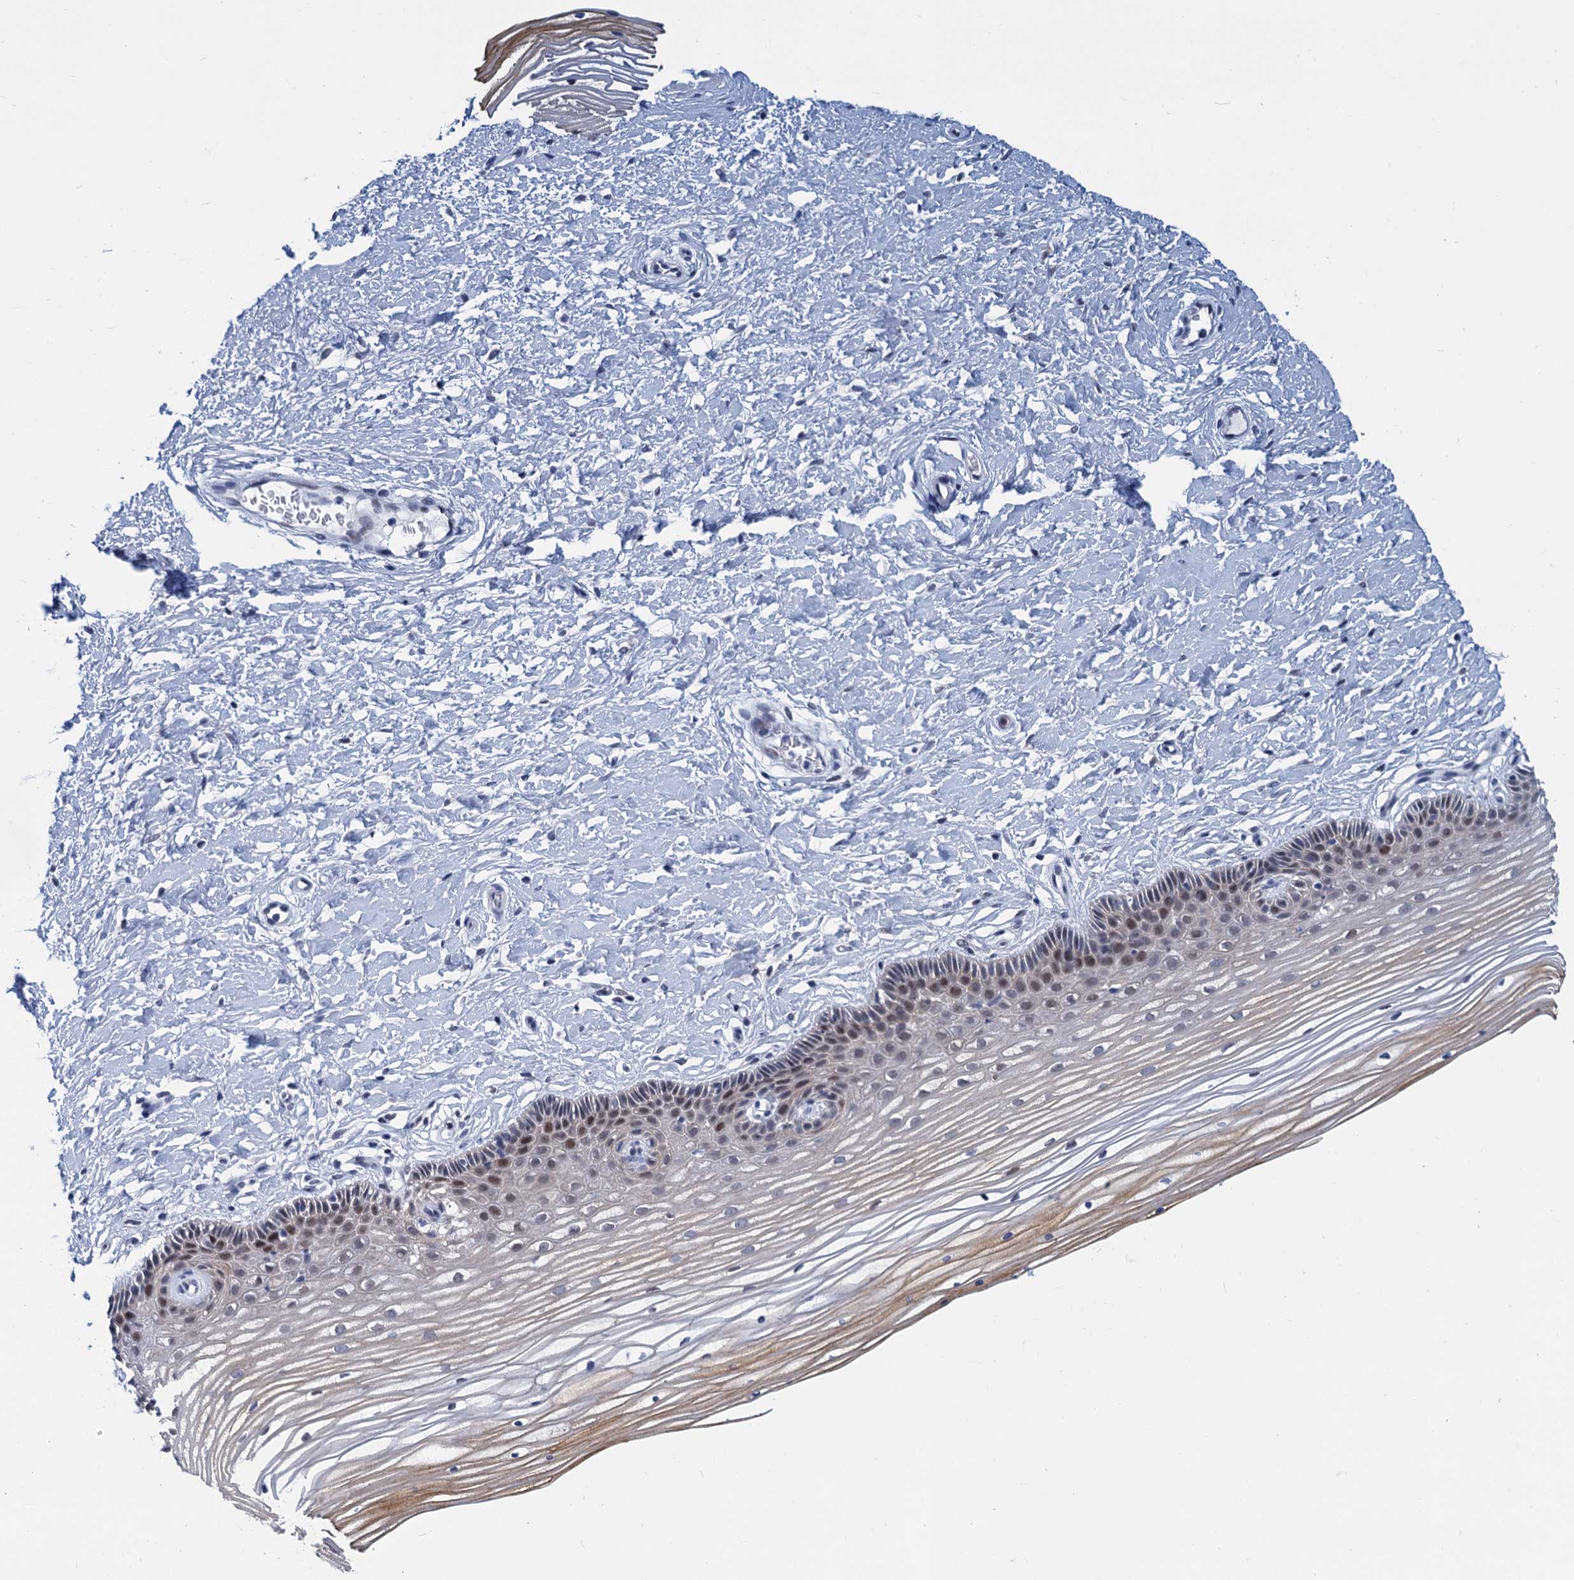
{"staining": {"intensity": "moderate", "quantity": "25%-75%", "location": "cytoplasmic/membranous,nuclear"}, "tissue": "vagina", "cell_type": "Squamous epithelial cells", "image_type": "normal", "snomed": [{"axis": "morphology", "description": "Normal tissue, NOS"}, {"axis": "topography", "description": "Vagina"}, {"axis": "topography", "description": "Cervix"}], "caption": "DAB immunohistochemical staining of unremarkable vagina shows moderate cytoplasmic/membranous,nuclear protein positivity in about 25%-75% of squamous epithelial cells.", "gene": "GINS3", "patient": {"sex": "female", "age": 40}}